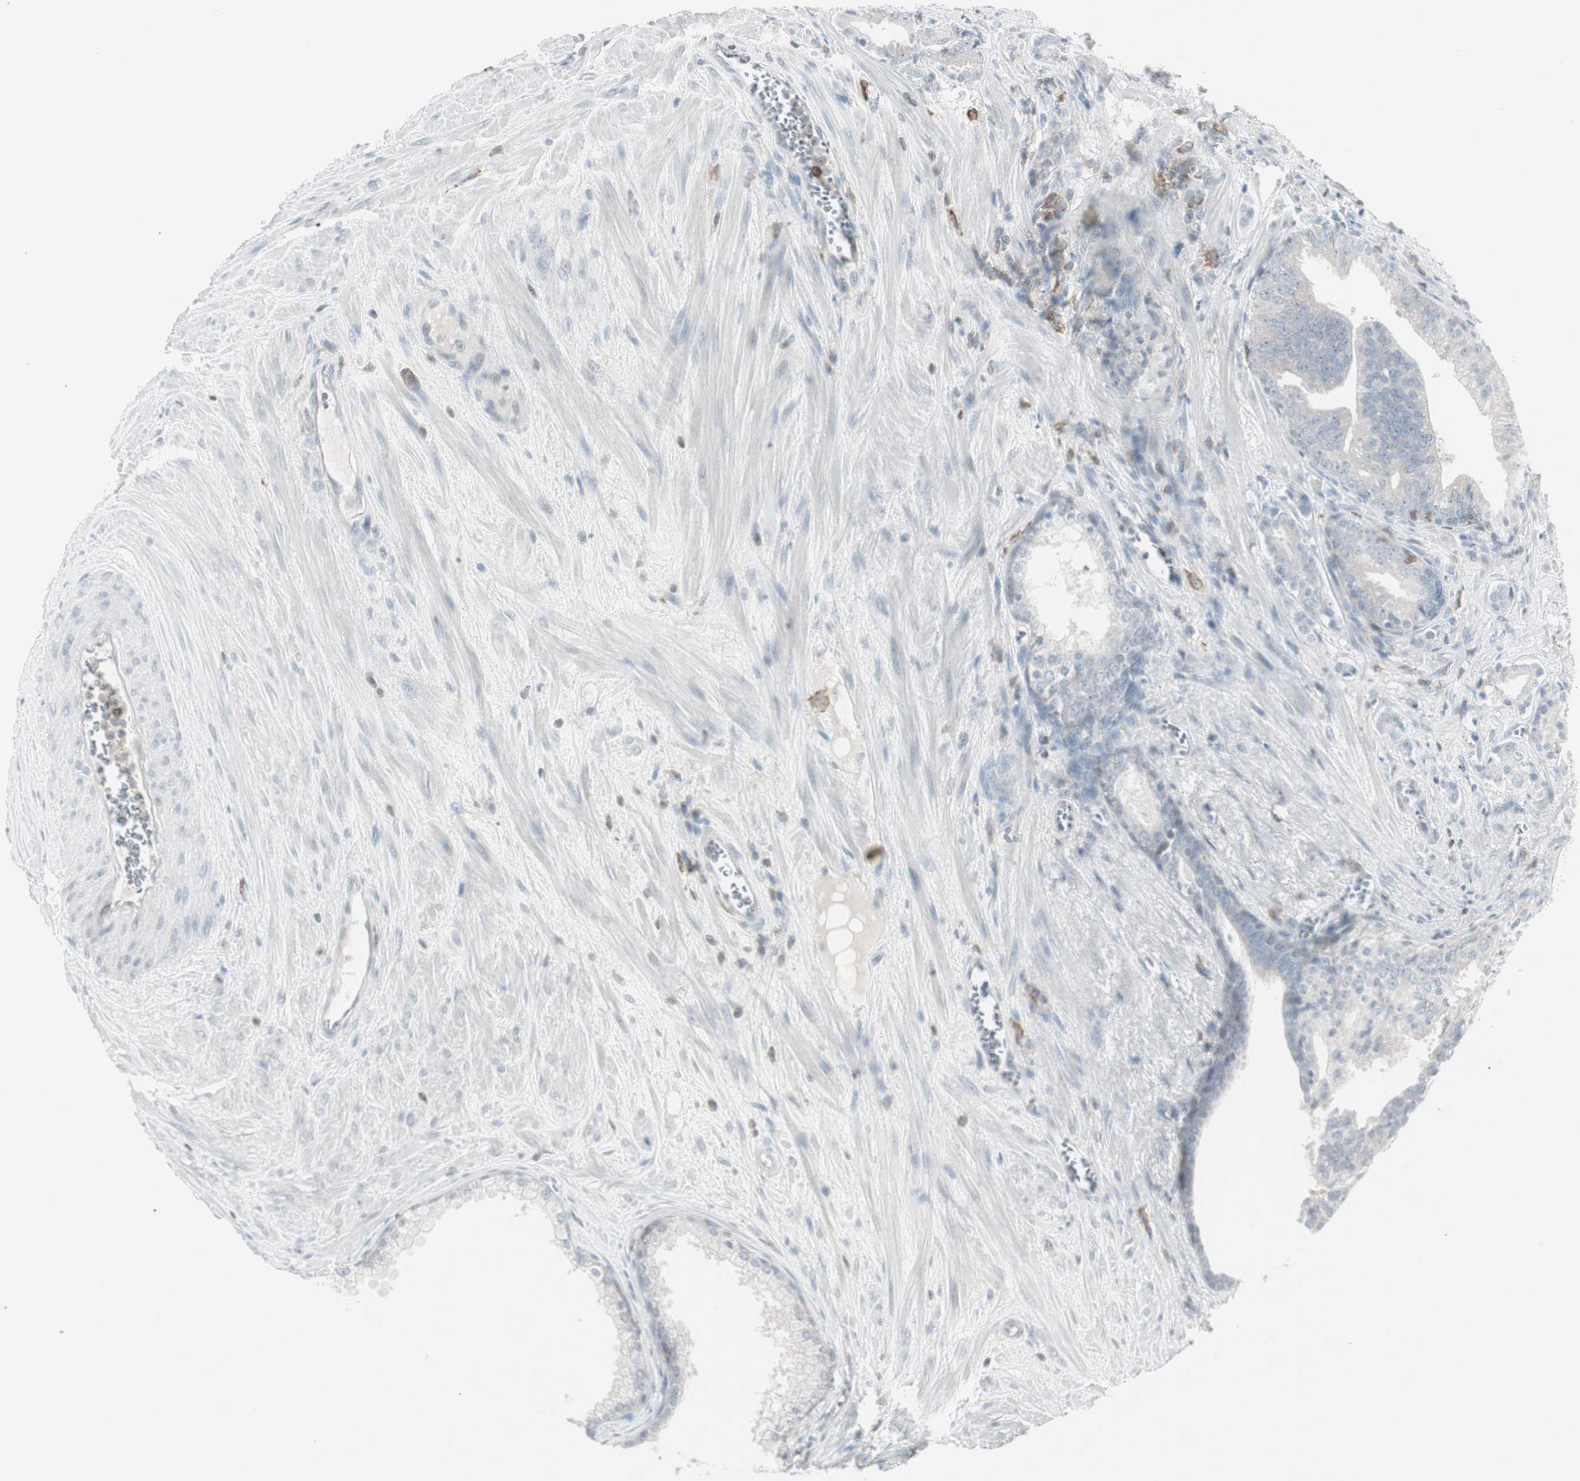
{"staining": {"intensity": "negative", "quantity": "none", "location": "none"}, "tissue": "prostate cancer", "cell_type": "Tumor cells", "image_type": "cancer", "snomed": [{"axis": "morphology", "description": "Adenocarcinoma, Low grade"}, {"axis": "topography", "description": "Prostate"}], "caption": "This is an immunohistochemistry (IHC) histopathology image of prostate cancer. There is no expression in tumor cells.", "gene": "MAP4K4", "patient": {"sex": "male", "age": 58}}